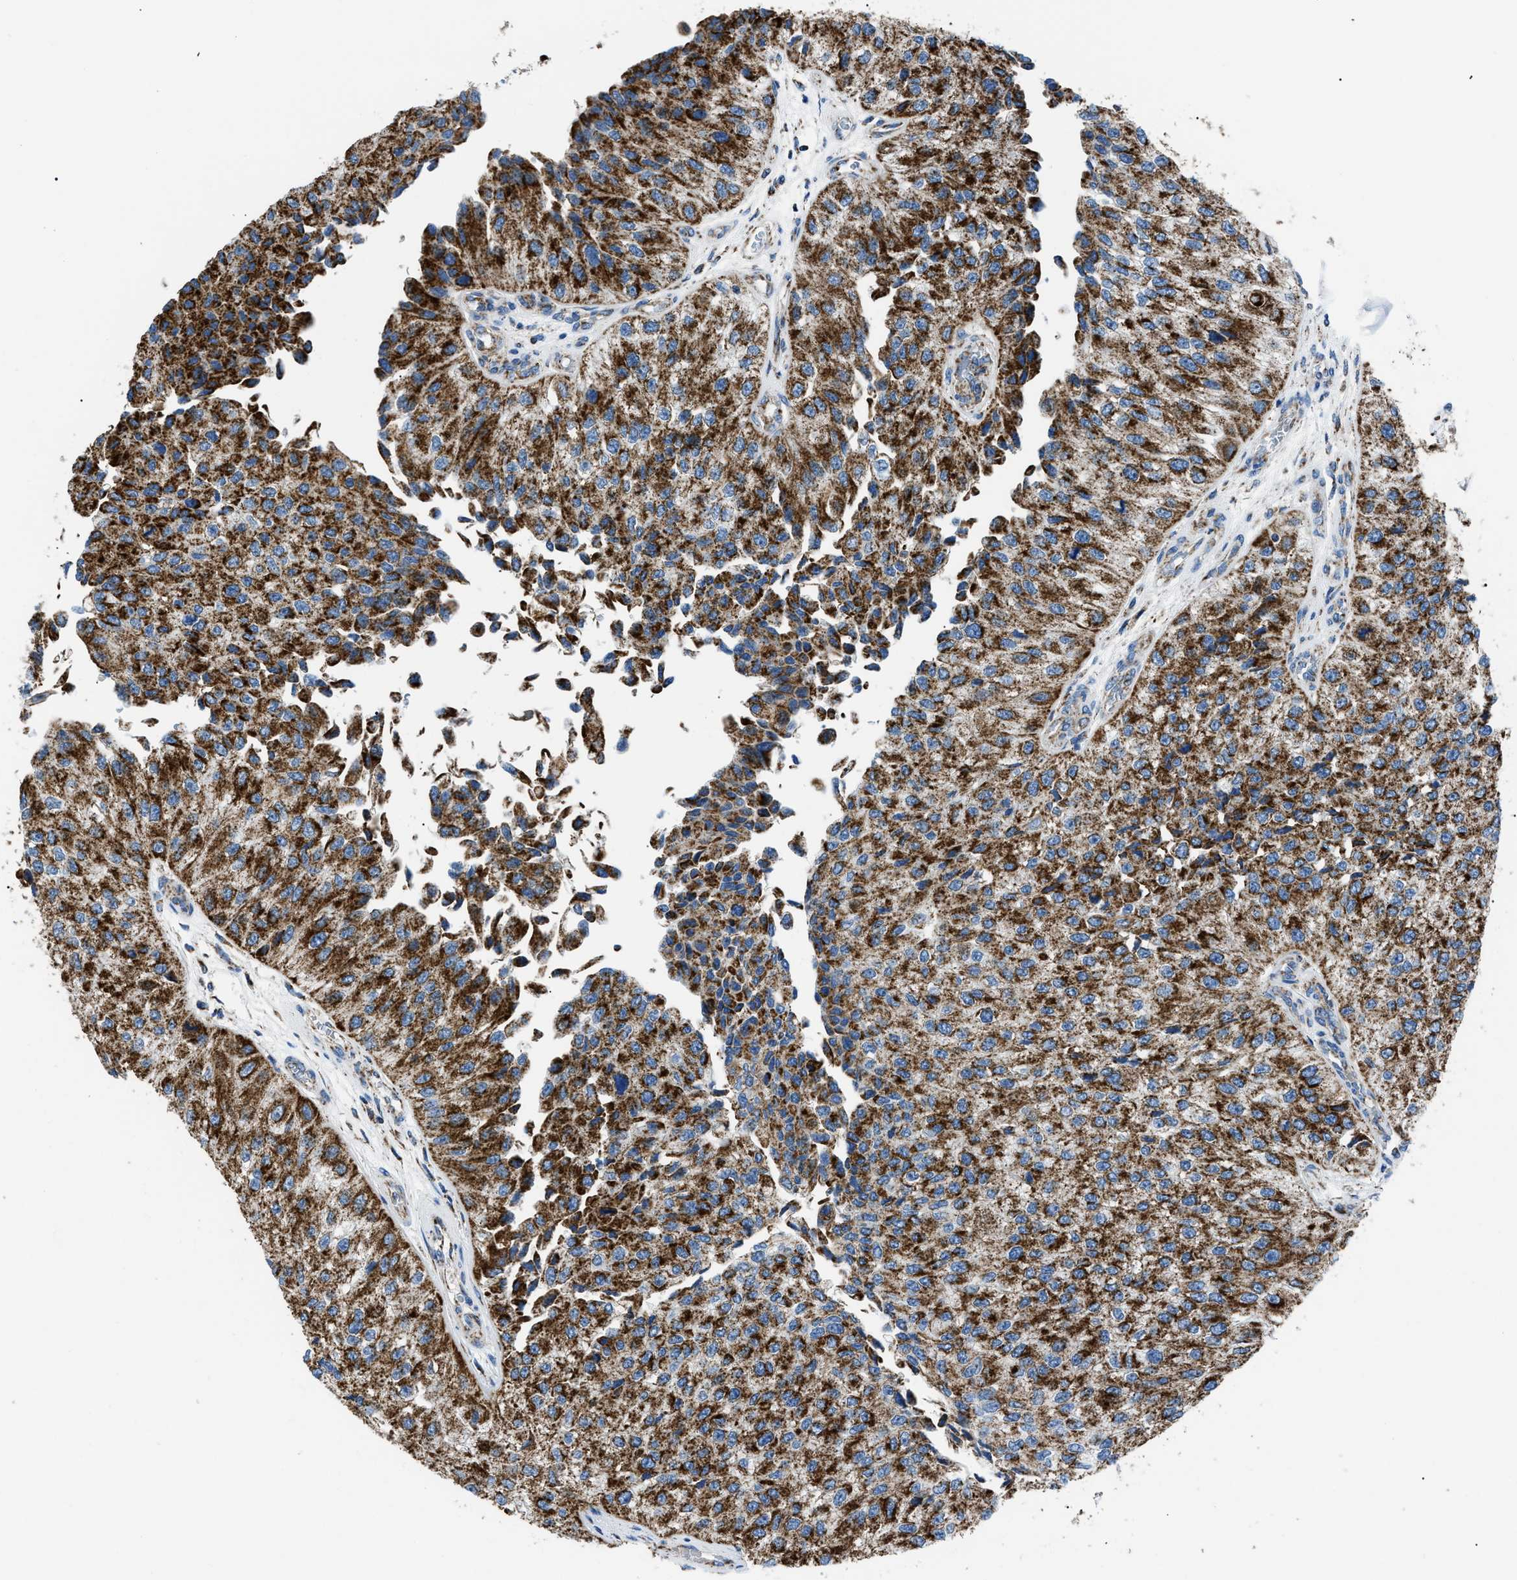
{"staining": {"intensity": "strong", "quantity": ">75%", "location": "cytoplasmic/membranous"}, "tissue": "urothelial cancer", "cell_type": "Tumor cells", "image_type": "cancer", "snomed": [{"axis": "morphology", "description": "Urothelial carcinoma, High grade"}, {"axis": "topography", "description": "Kidney"}, {"axis": "topography", "description": "Urinary bladder"}], "caption": "This histopathology image exhibits immunohistochemistry (IHC) staining of urothelial cancer, with high strong cytoplasmic/membranous staining in approximately >75% of tumor cells.", "gene": "PHB2", "patient": {"sex": "male", "age": 77}}